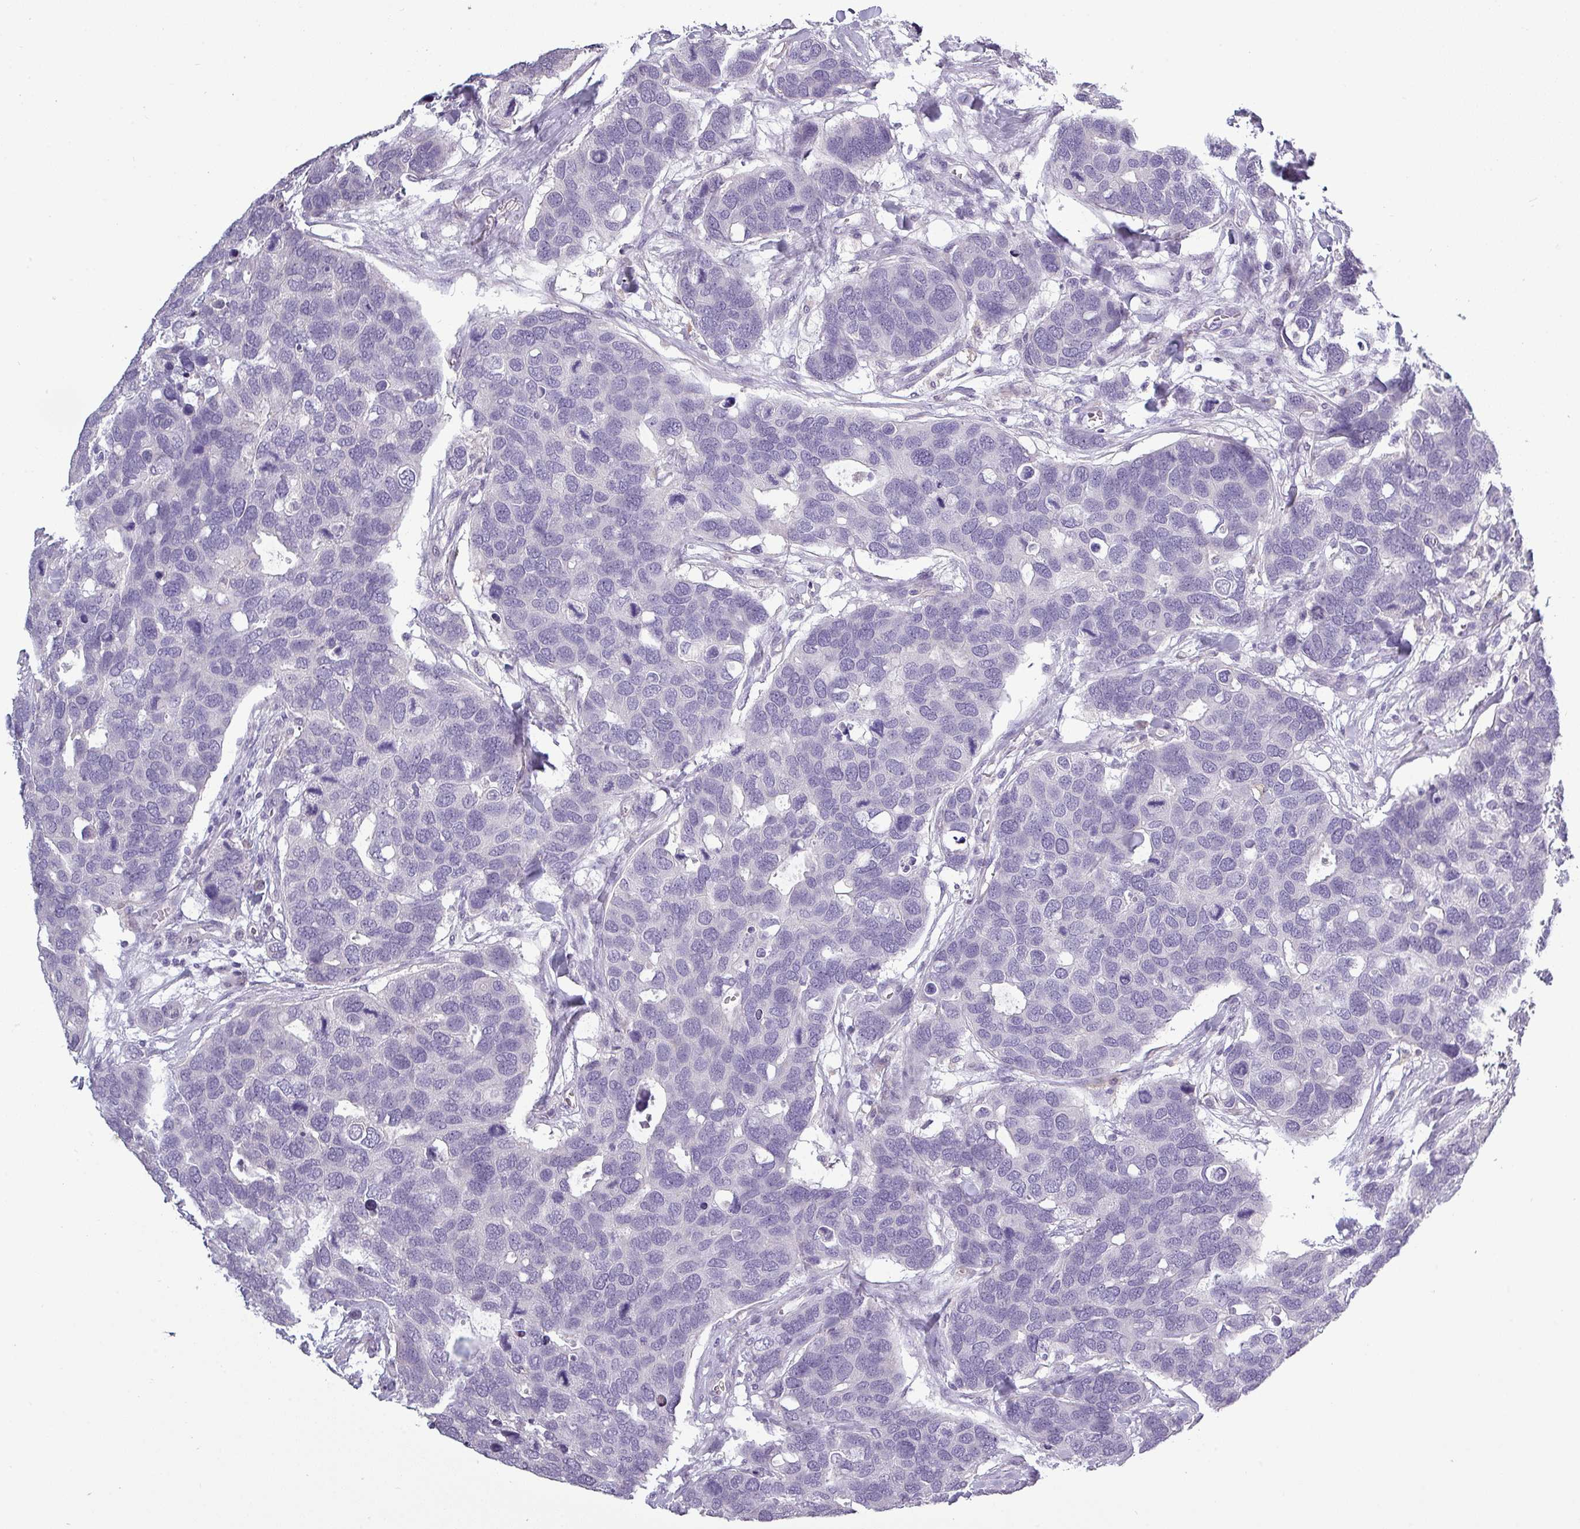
{"staining": {"intensity": "negative", "quantity": "none", "location": "none"}, "tissue": "breast cancer", "cell_type": "Tumor cells", "image_type": "cancer", "snomed": [{"axis": "morphology", "description": "Duct carcinoma"}, {"axis": "topography", "description": "Breast"}], "caption": "DAB immunohistochemical staining of human breast invasive ductal carcinoma exhibits no significant staining in tumor cells.", "gene": "SLC26A9", "patient": {"sex": "female", "age": 83}}